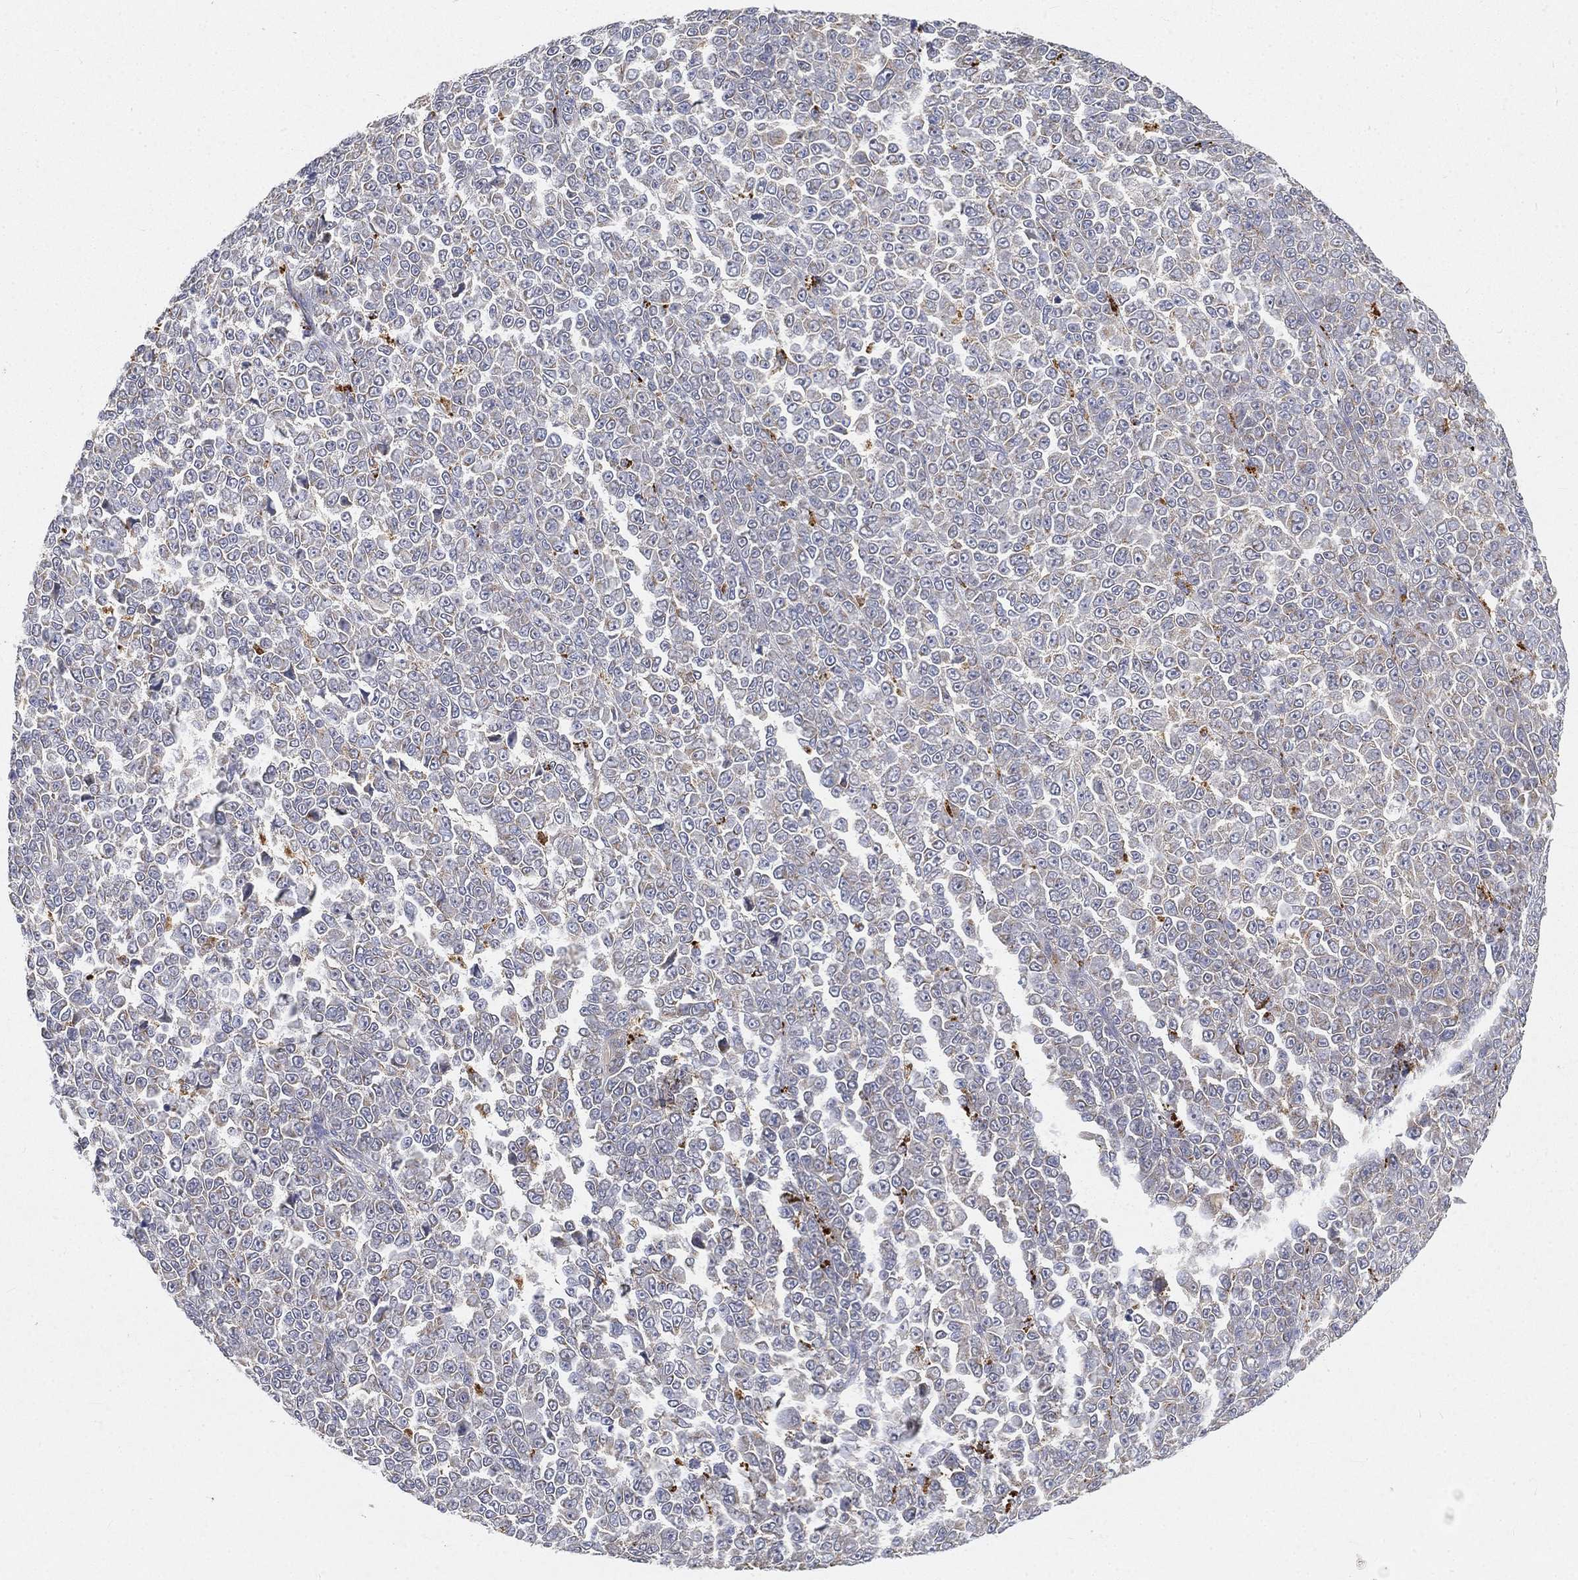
{"staining": {"intensity": "weak", "quantity": "<25%", "location": "cytoplasmic/membranous"}, "tissue": "melanoma", "cell_type": "Tumor cells", "image_type": "cancer", "snomed": [{"axis": "morphology", "description": "Malignant melanoma, NOS"}, {"axis": "topography", "description": "Skin"}], "caption": "Photomicrograph shows no significant protein expression in tumor cells of malignant melanoma.", "gene": "CTSL", "patient": {"sex": "female", "age": 95}}